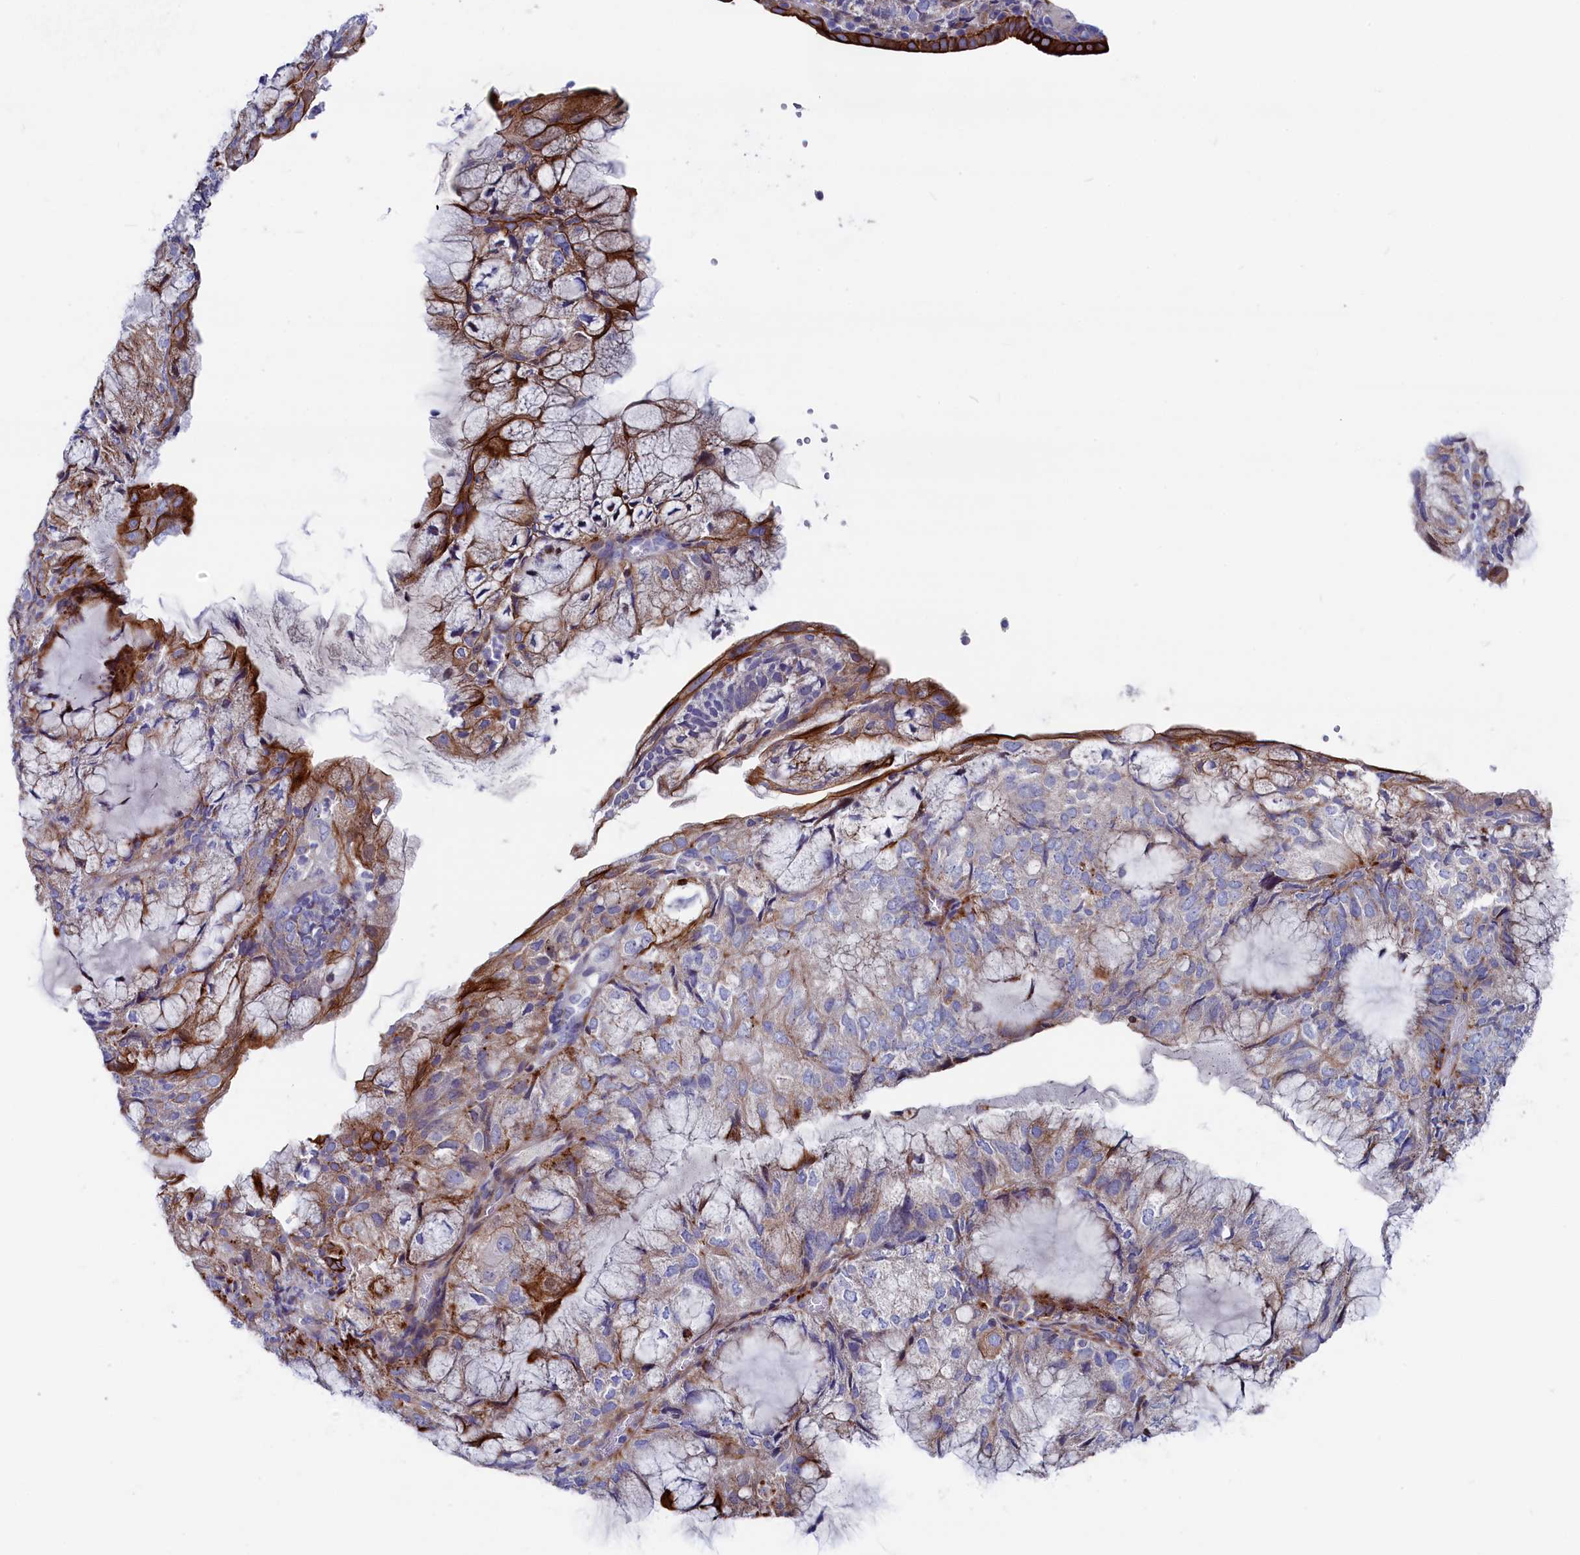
{"staining": {"intensity": "weak", "quantity": ">75%", "location": "cytoplasmic/membranous"}, "tissue": "endometrial cancer", "cell_type": "Tumor cells", "image_type": "cancer", "snomed": [{"axis": "morphology", "description": "Adenocarcinoma, NOS"}, {"axis": "topography", "description": "Endometrium"}], "caption": "Protein staining displays weak cytoplasmic/membranous positivity in about >75% of tumor cells in endometrial adenocarcinoma. (IHC, brightfield microscopy, high magnification).", "gene": "NUDT7", "patient": {"sex": "female", "age": 81}}